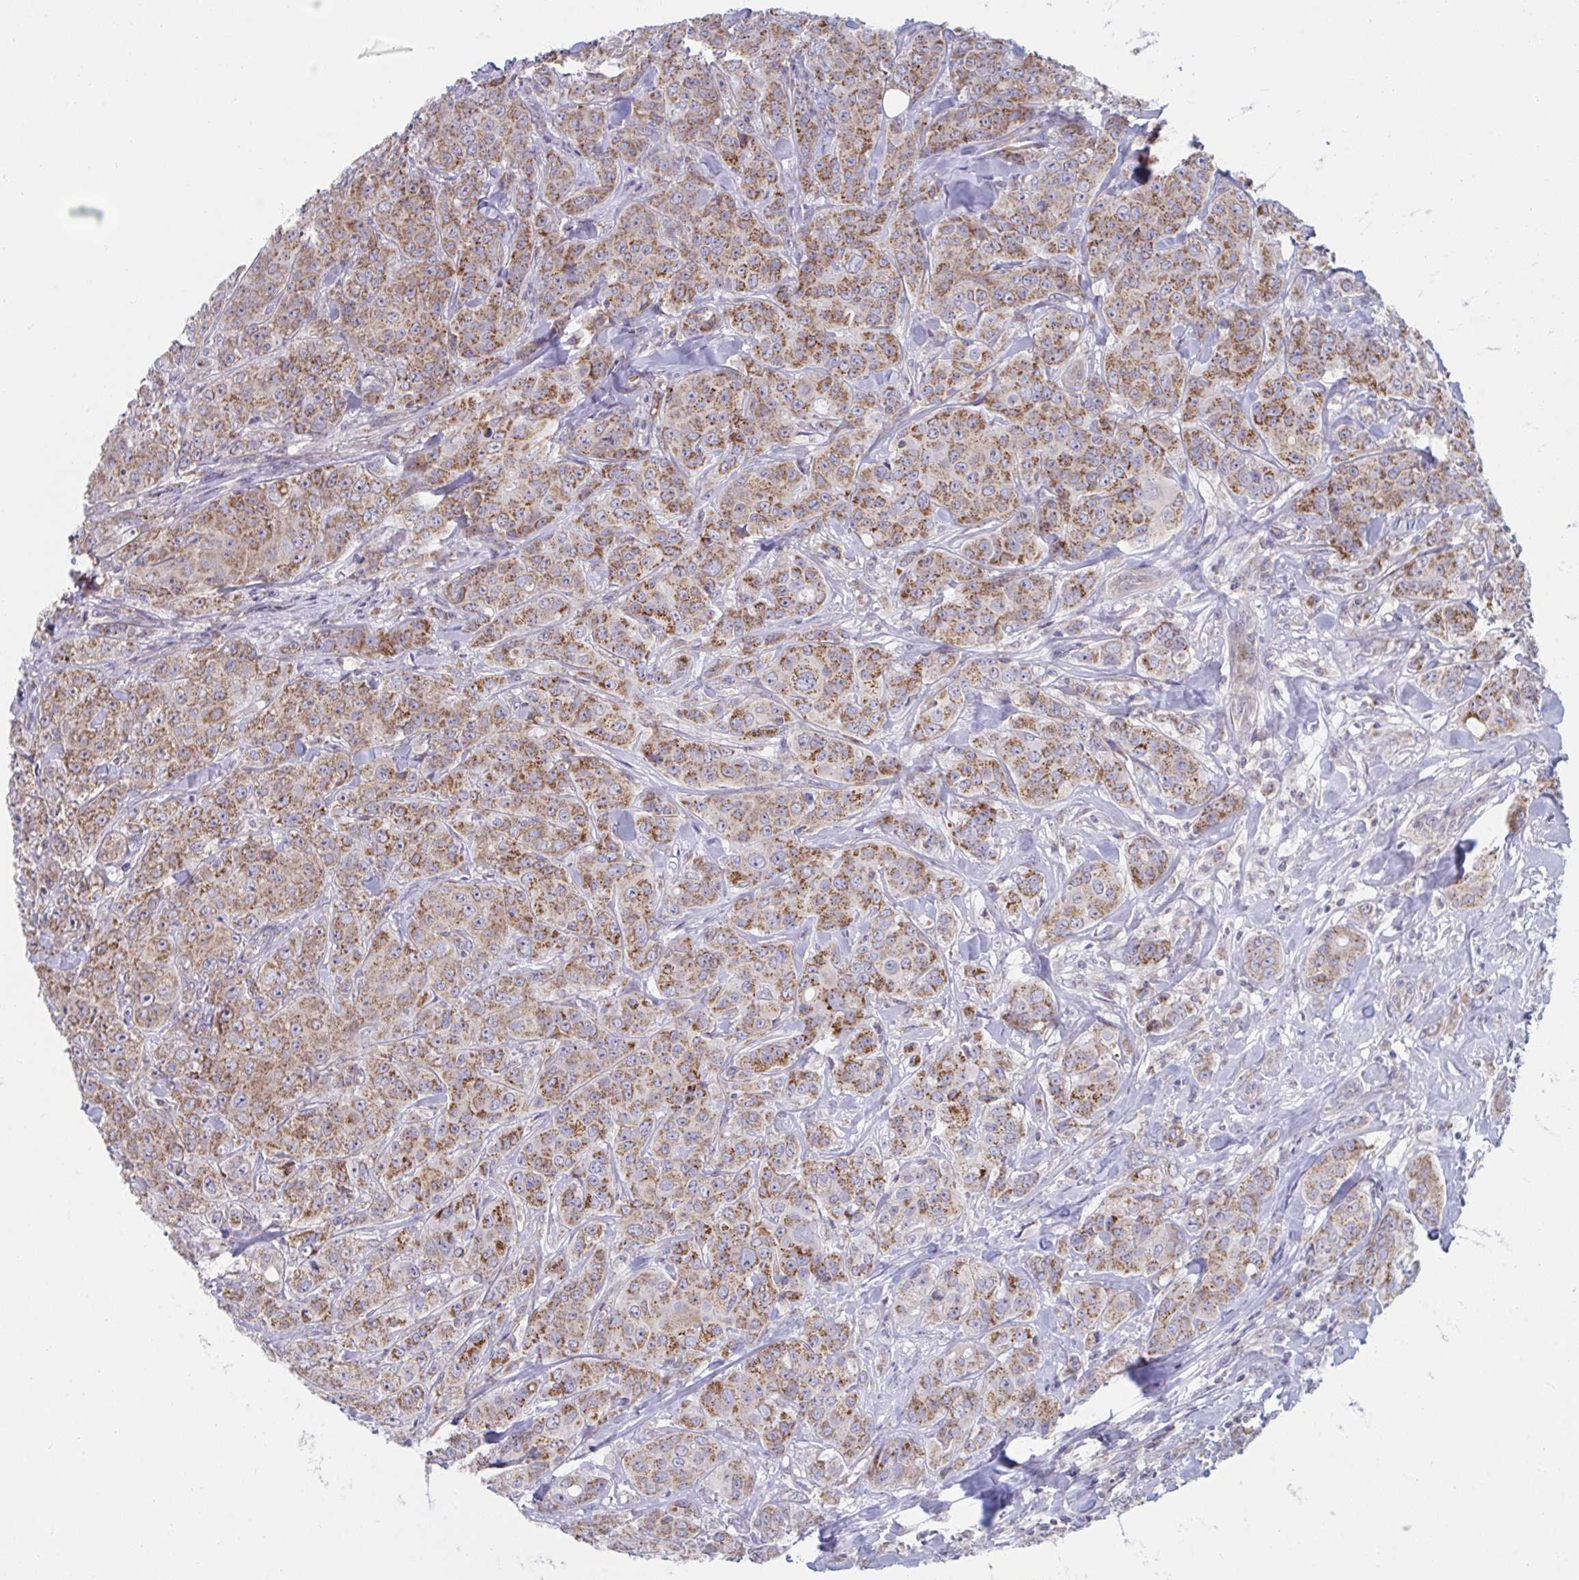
{"staining": {"intensity": "moderate", "quantity": ">75%", "location": "cytoplasmic/membranous"}, "tissue": "breast cancer", "cell_type": "Tumor cells", "image_type": "cancer", "snomed": [{"axis": "morphology", "description": "Normal tissue, NOS"}, {"axis": "morphology", "description": "Duct carcinoma"}, {"axis": "topography", "description": "Breast"}], "caption": "Breast cancer (infiltrating ductal carcinoma) stained for a protein (brown) shows moderate cytoplasmic/membranous positive positivity in about >75% of tumor cells.", "gene": "NDUFA7", "patient": {"sex": "female", "age": 43}}